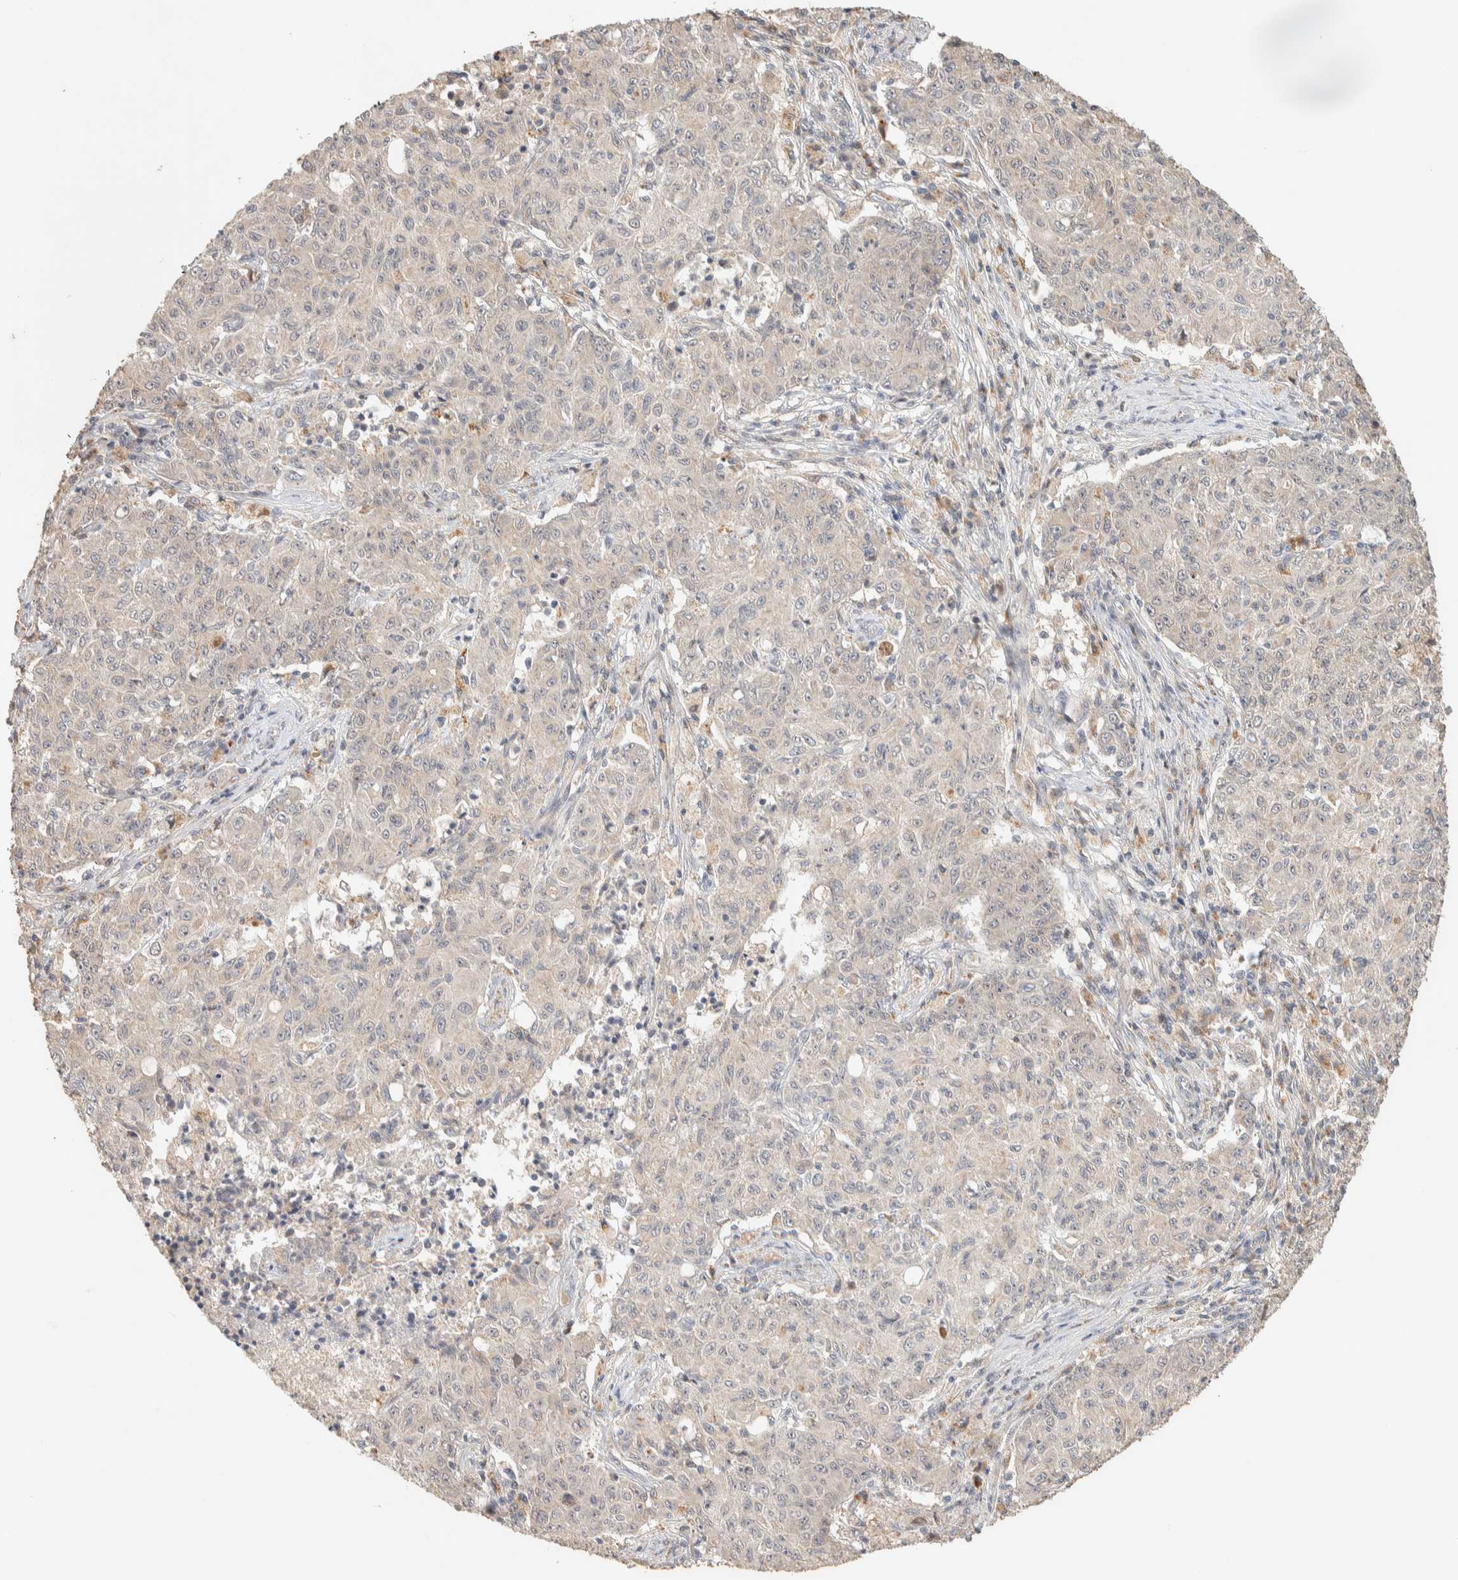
{"staining": {"intensity": "negative", "quantity": "none", "location": "none"}, "tissue": "ovarian cancer", "cell_type": "Tumor cells", "image_type": "cancer", "snomed": [{"axis": "morphology", "description": "Carcinoma, endometroid"}, {"axis": "topography", "description": "Ovary"}], "caption": "The photomicrograph demonstrates no significant expression in tumor cells of ovarian cancer (endometroid carcinoma).", "gene": "ITPA", "patient": {"sex": "female", "age": 42}}